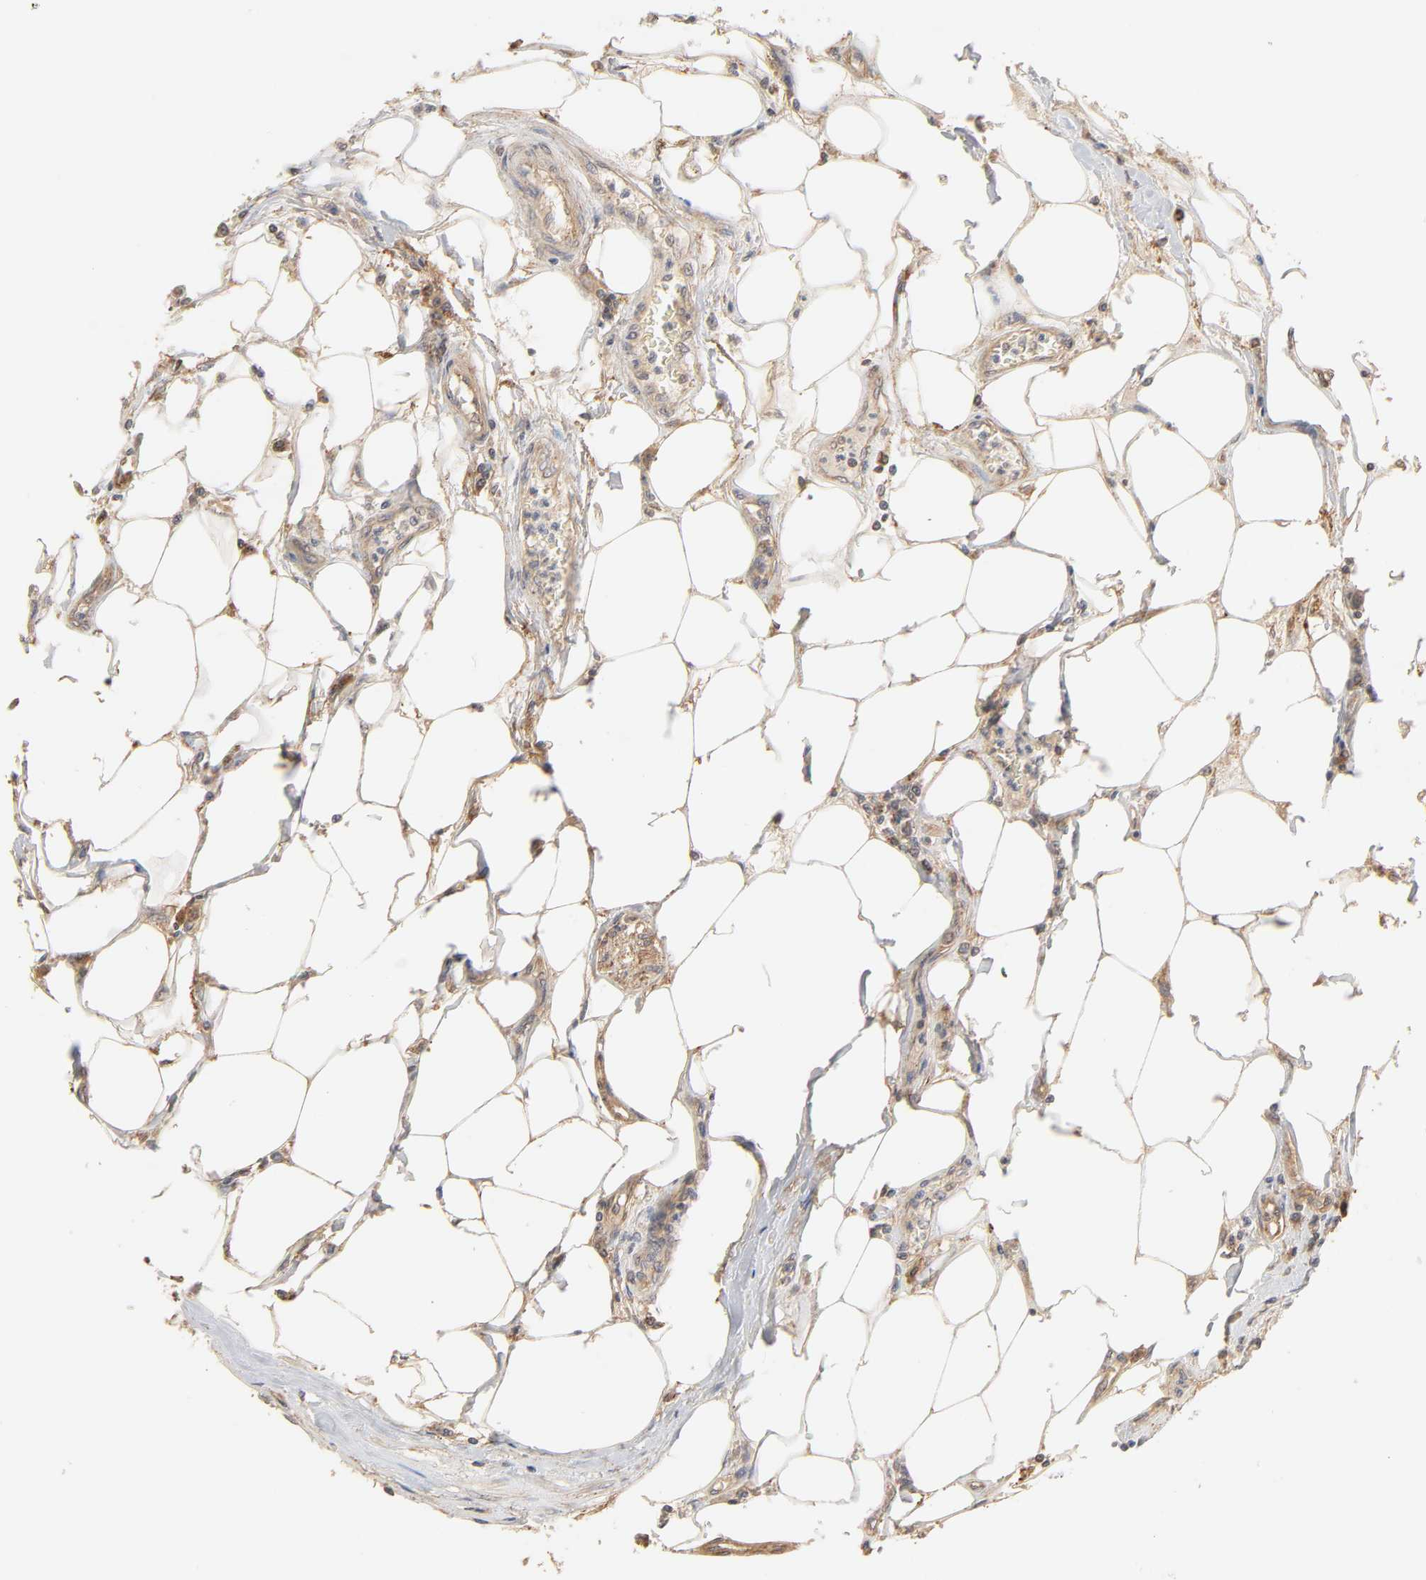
{"staining": {"intensity": "moderate", "quantity": "25%-75%", "location": "cytoplasmic/membranous"}, "tissue": "renal cancer", "cell_type": "Tumor cells", "image_type": "cancer", "snomed": [{"axis": "morphology", "description": "Normal tissue, NOS"}, {"axis": "morphology", "description": "Adenocarcinoma, NOS"}, {"axis": "topography", "description": "Kidney"}], "caption": "Renal cancer (adenocarcinoma) stained with a brown dye exhibits moderate cytoplasmic/membranous positive positivity in about 25%-75% of tumor cells.", "gene": "EPS8", "patient": {"sex": "male", "age": 71}}